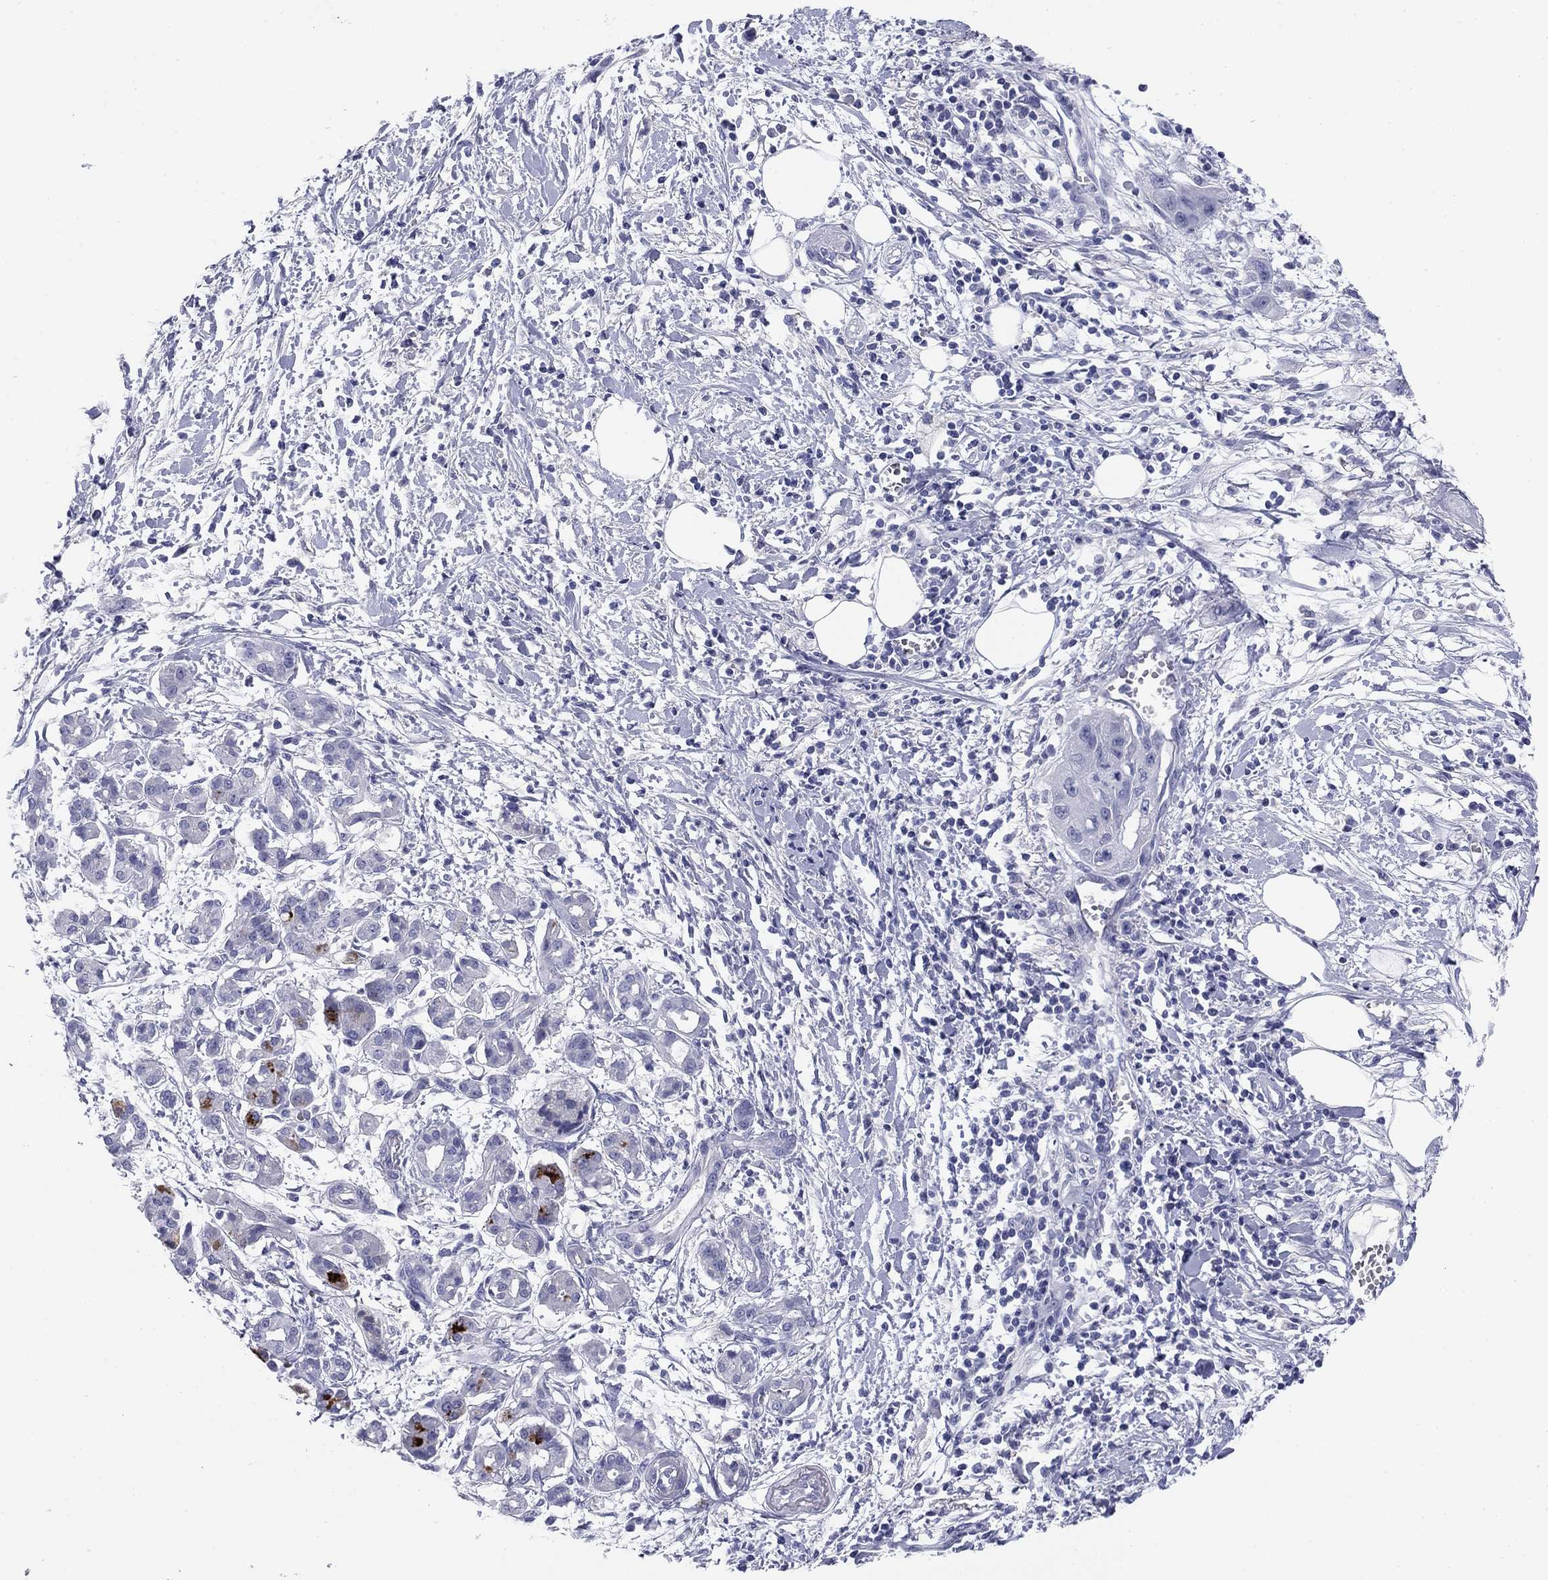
{"staining": {"intensity": "negative", "quantity": "none", "location": "none"}, "tissue": "pancreatic cancer", "cell_type": "Tumor cells", "image_type": "cancer", "snomed": [{"axis": "morphology", "description": "Adenocarcinoma, NOS"}, {"axis": "topography", "description": "Pancreas"}], "caption": "Human pancreatic adenocarcinoma stained for a protein using immunohistochemistry exhibits no expression in tumor cells.", "gene": "KCNH1", "patient": {"sex": "male", "age": 72}}